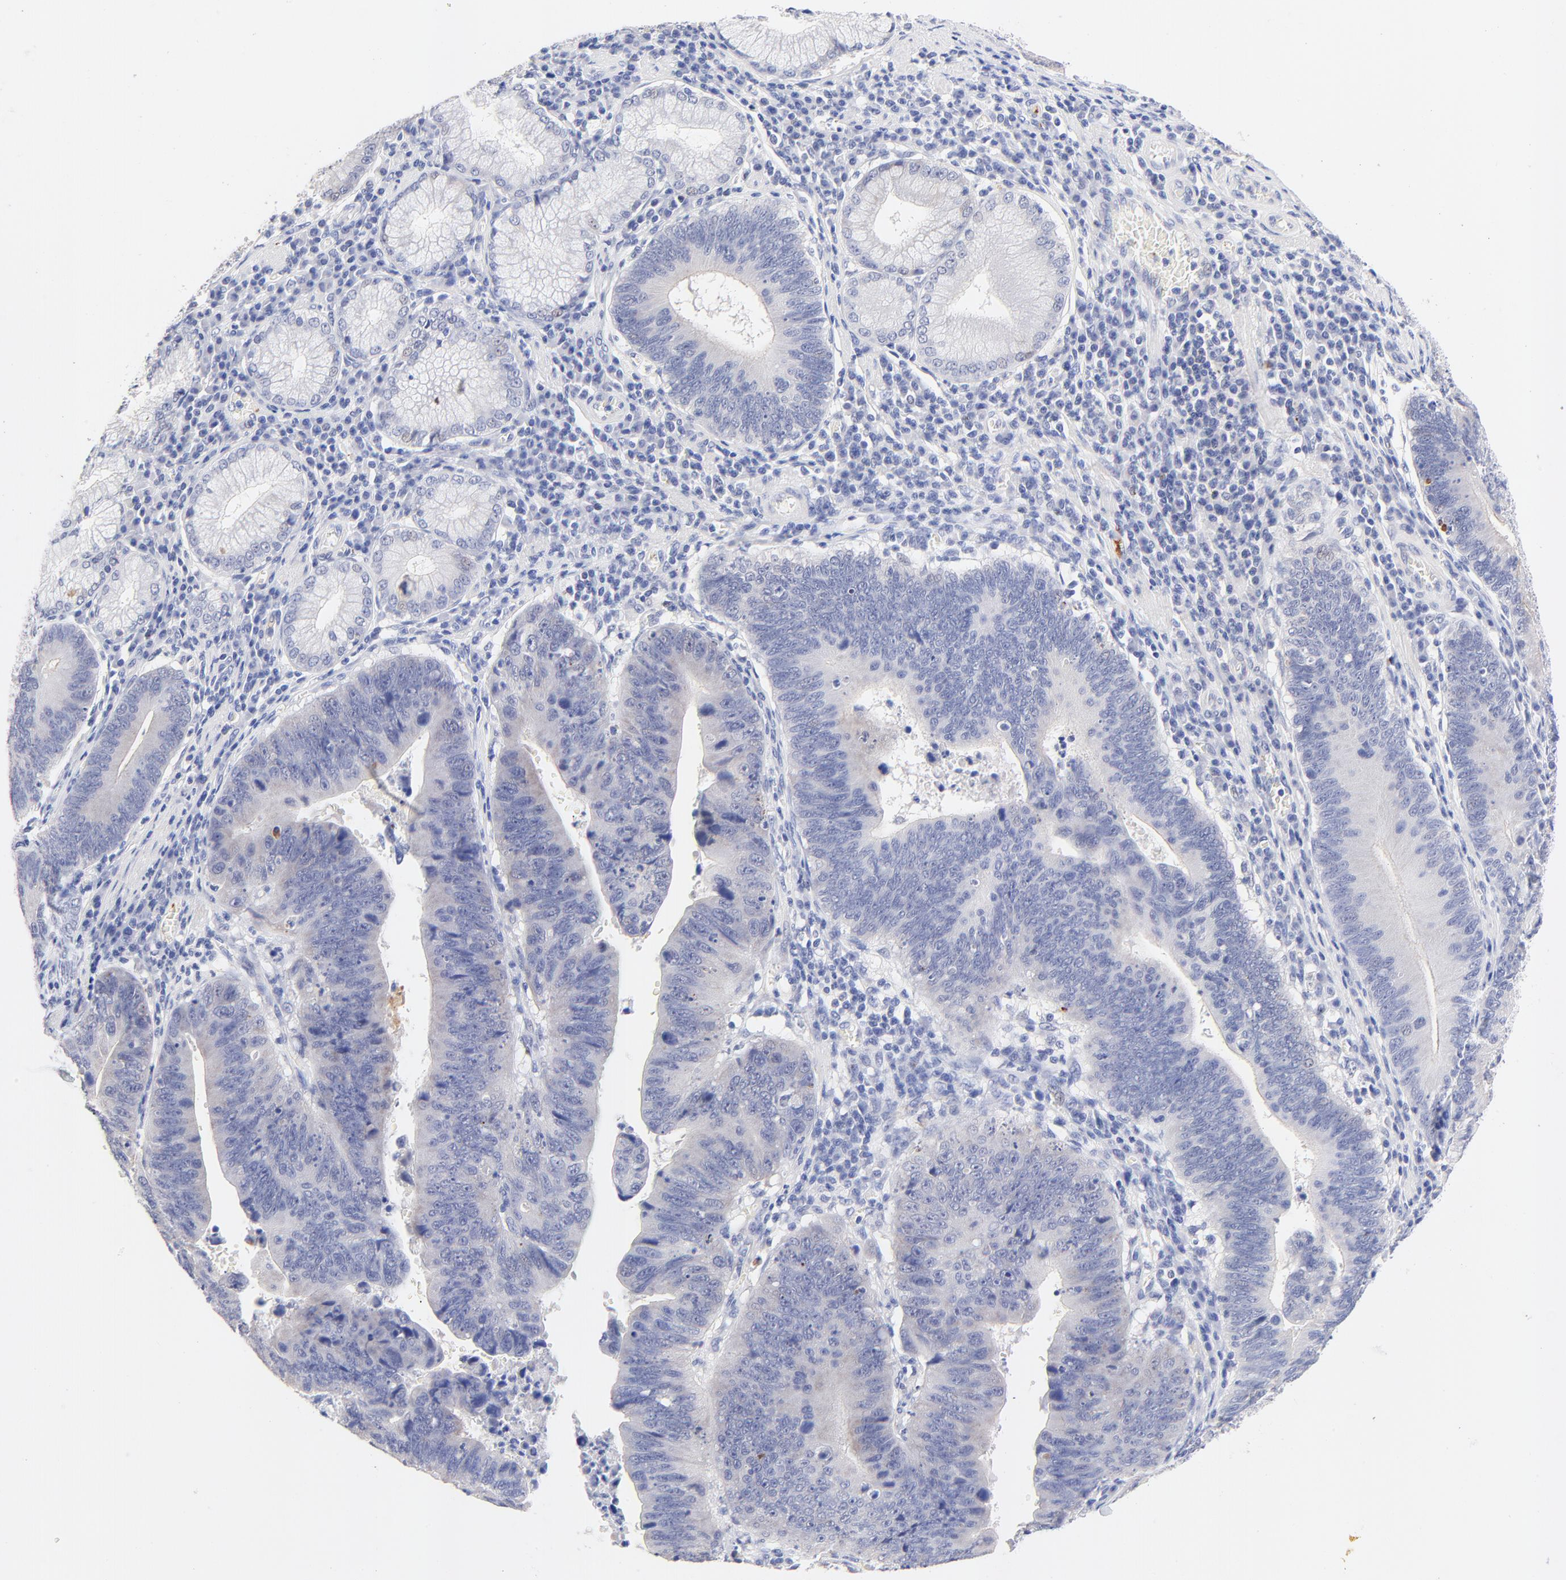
{"staining": {"intensity": "negative", "quantity": "none", "location": "none"}, "tissue": "stomach cancer", "cell_type": "Tumor cells", "image_type": "cancer", "snomed": [{"axis": "morphology", "description": "Adenocarcinoma, NOS"}, {"axis": "topography", "description": "Stomach"}], "caption": "Protein analysis of adenocarcinoma (stomach) reveals no significant expression in tumor cells.", "gene": "FAM117B", "patient": {"sex": "male", "age": 59}}